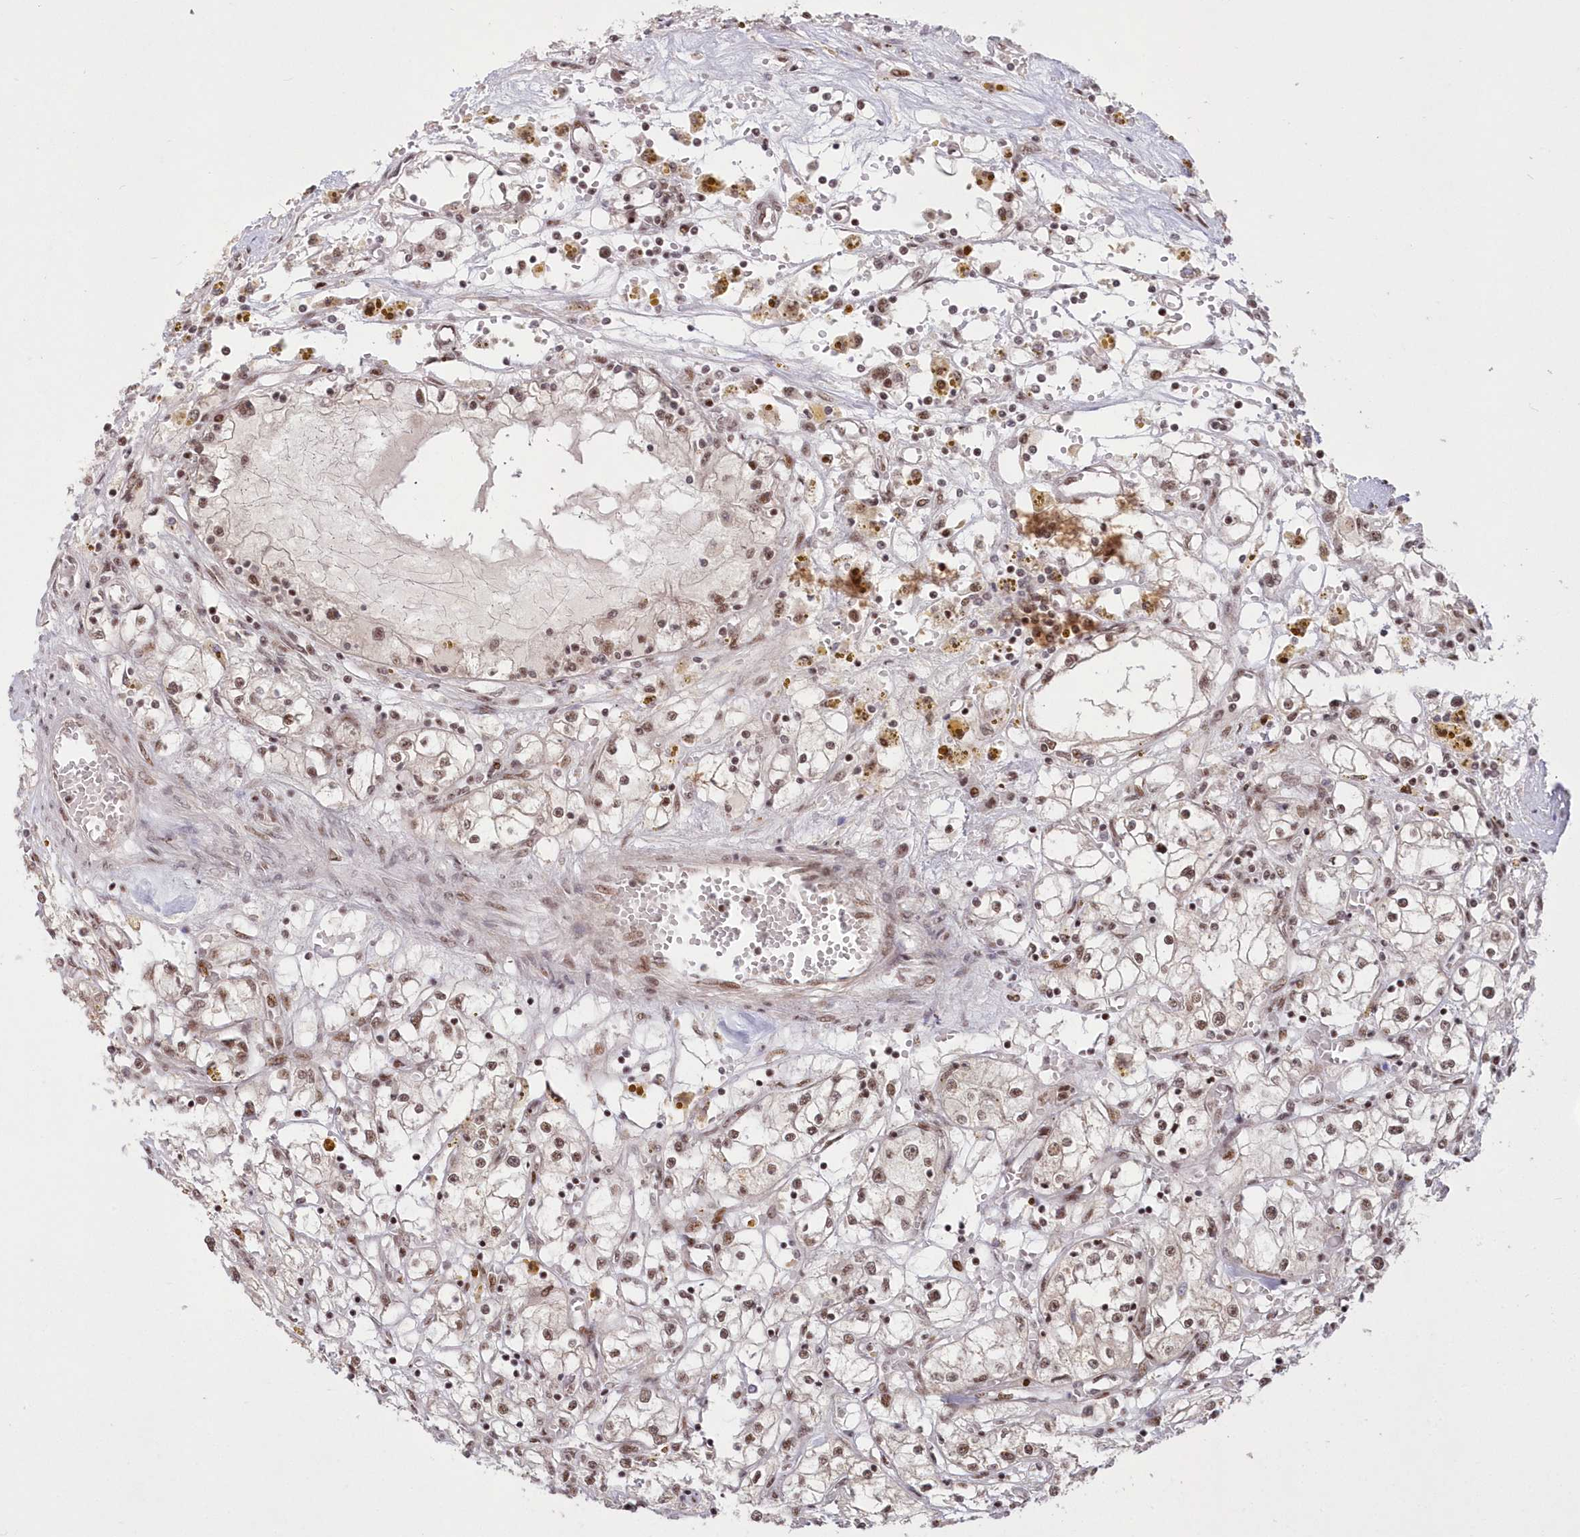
{"staining": {"intensity": "weak", "quantity": ">75%", "location": "nuclear"}, "tissue": "renal cancer", "cell_type": "Tumor cells", "image_type": "cancer", "snomed": [{"axis": "morphology", "description": "Adenocarcinoma, NOS"}, {"axis": "topography", "description": "Kidney"}], "caption": "Protein expression analysis of human renal cancer (adenocarcinoma) reveals weak nuclear positivity in about >75% of tumor cells.", "gene": "WBP1L", "patient": {"sex": "male", "age": 56}}